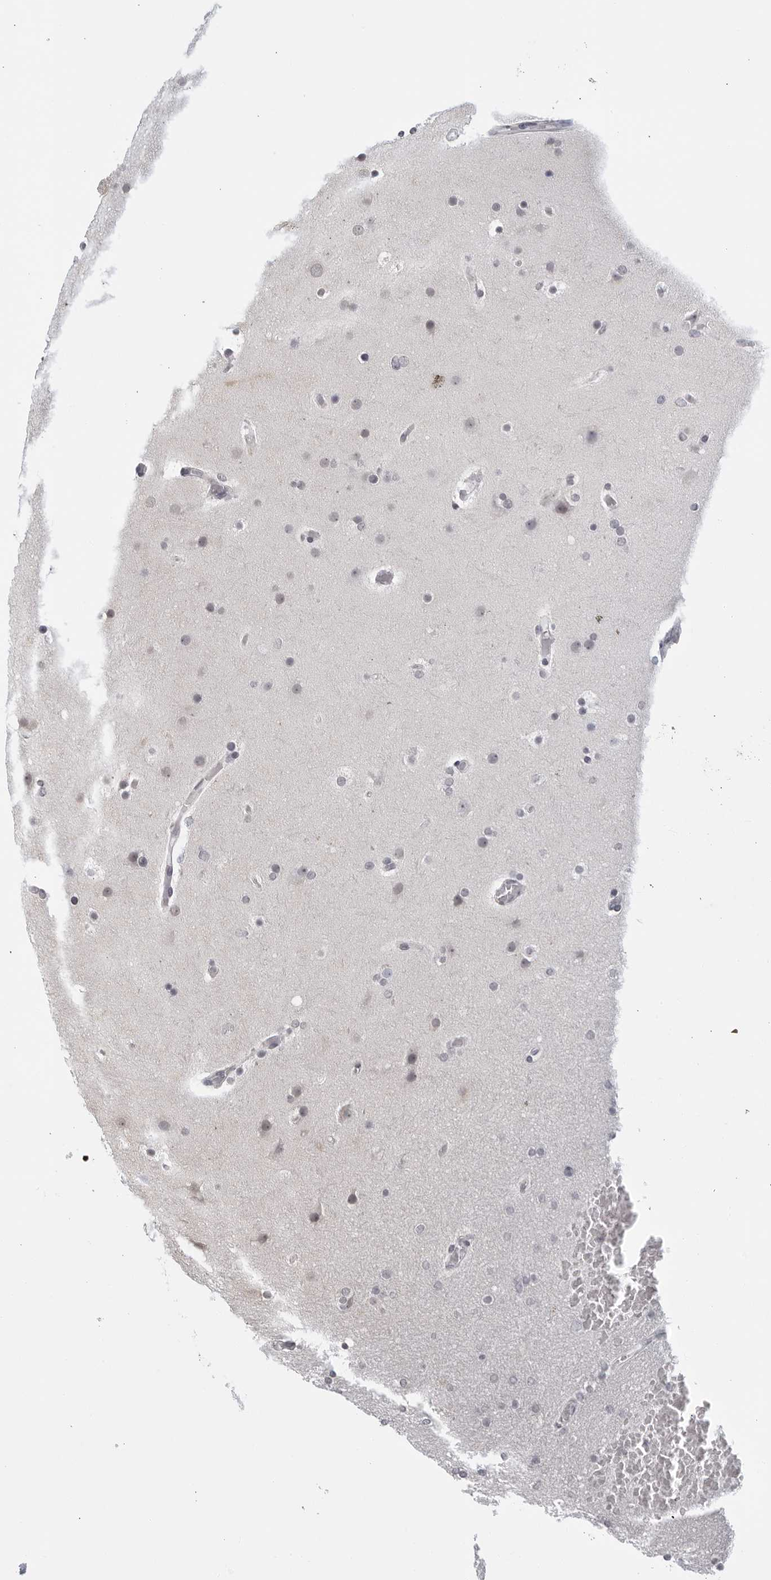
{"staining": {"intensity": "negative", "quantity": "none", "location": "none"}, "tissue": "glioma", "cell_type": "Tumor cells", "image_type": "cancer", "snomed": [{"axis": "morphology", "description": "Glioma, malignant, High grade"}, {"axis": "topography", "description": "Cerebral cortex"}], "caption": "An image of human malignant glioma (high-grade) is negative for staining in tumor cells.", "gene": "RAB11FIP3", "patient": {"sex": "female", "age": 36}}